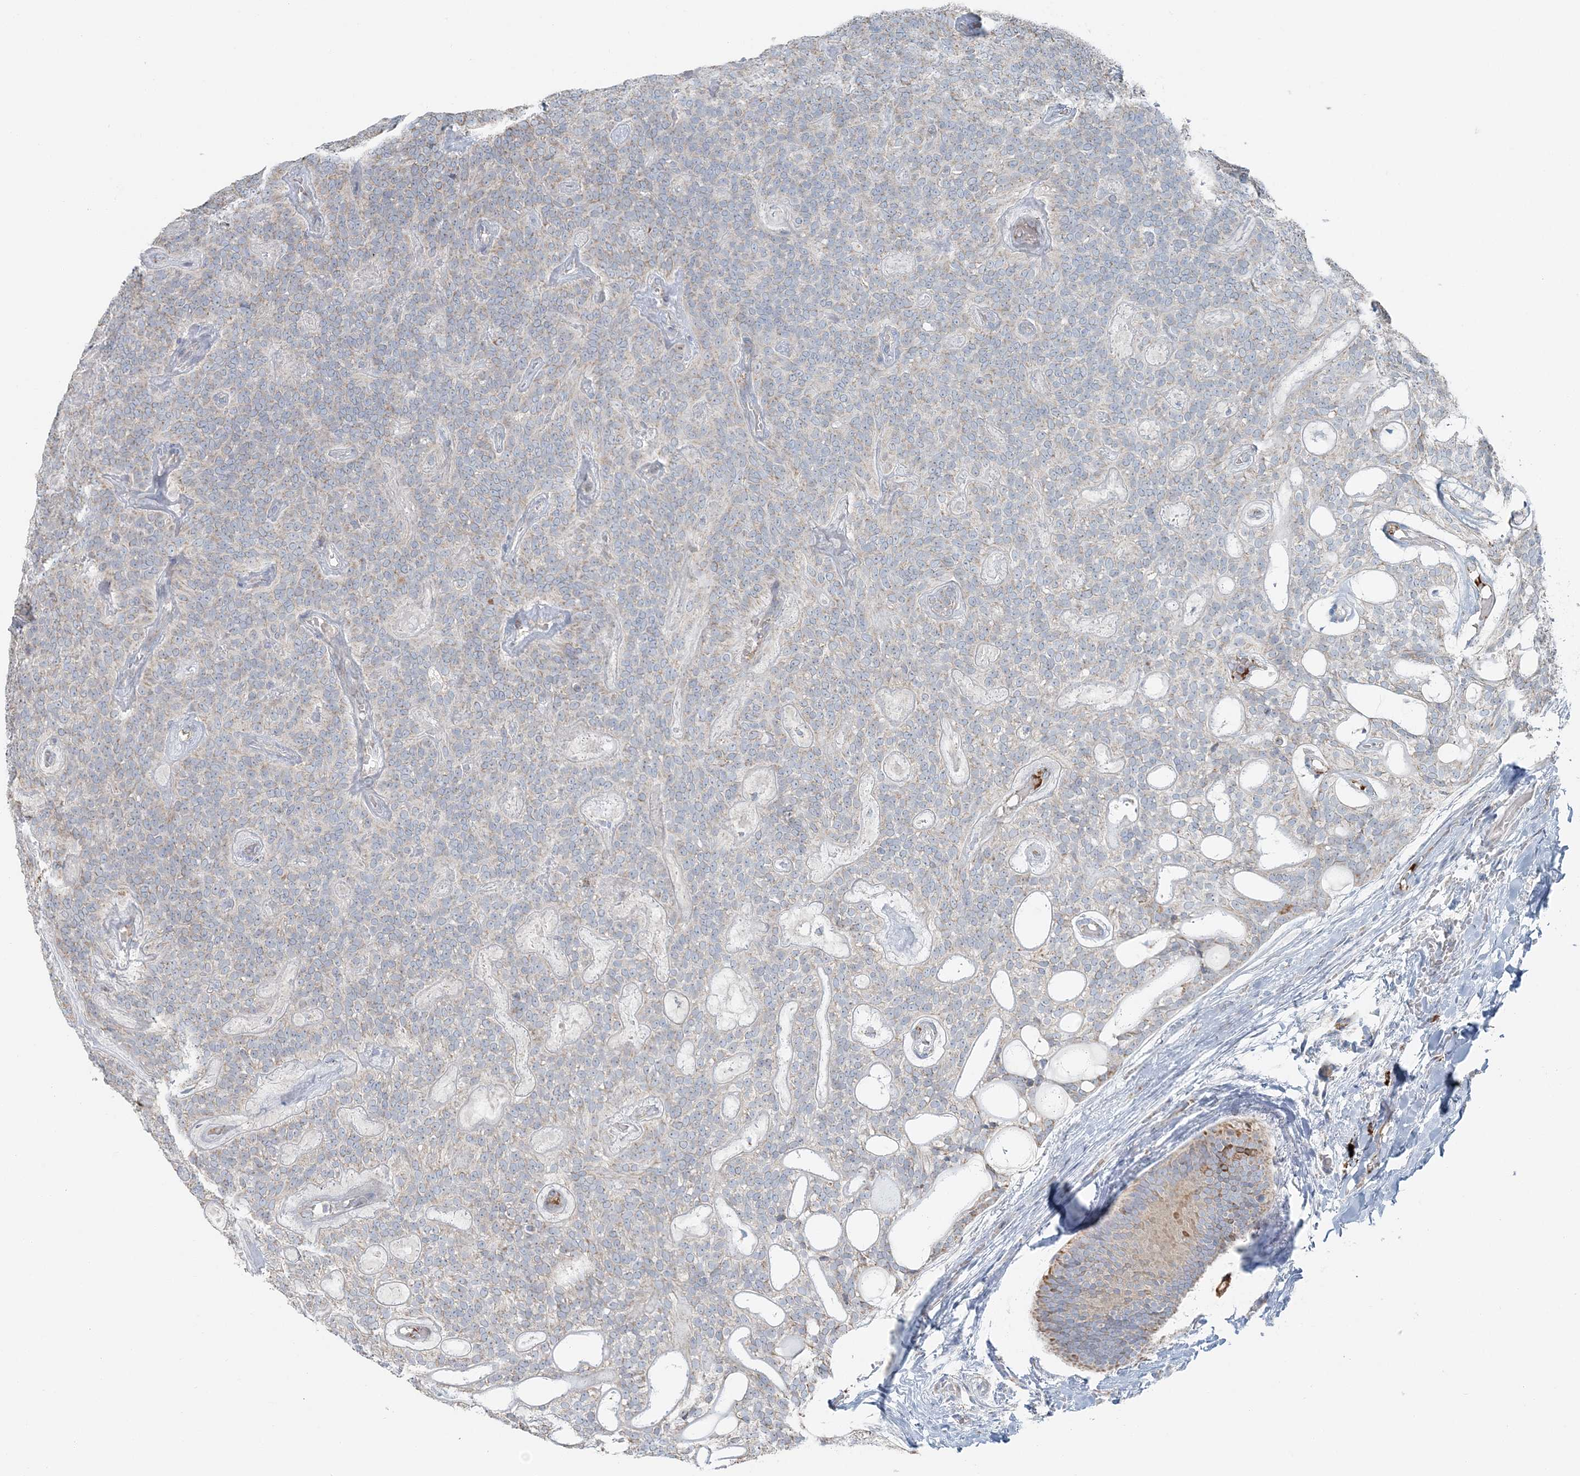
{"staining": {"intensity": "negative", "quantity": "none", "location": "none"}, "tissue": "head and neck cancer", "cell_type": "Tumor cells", "image_type": "cancer", "snomed": [{"axis": "morphology", "description": "Adenocarcinoma, NOS"}, {"axis": "topography", "description": "Head-Neck"}], "caption": "The IHC photomicrograph has no significant expression in tumor cells of head and neck cancer tissue.", "gene": "SLC22A16", "patient": {"sex": "male", "age": 66}}